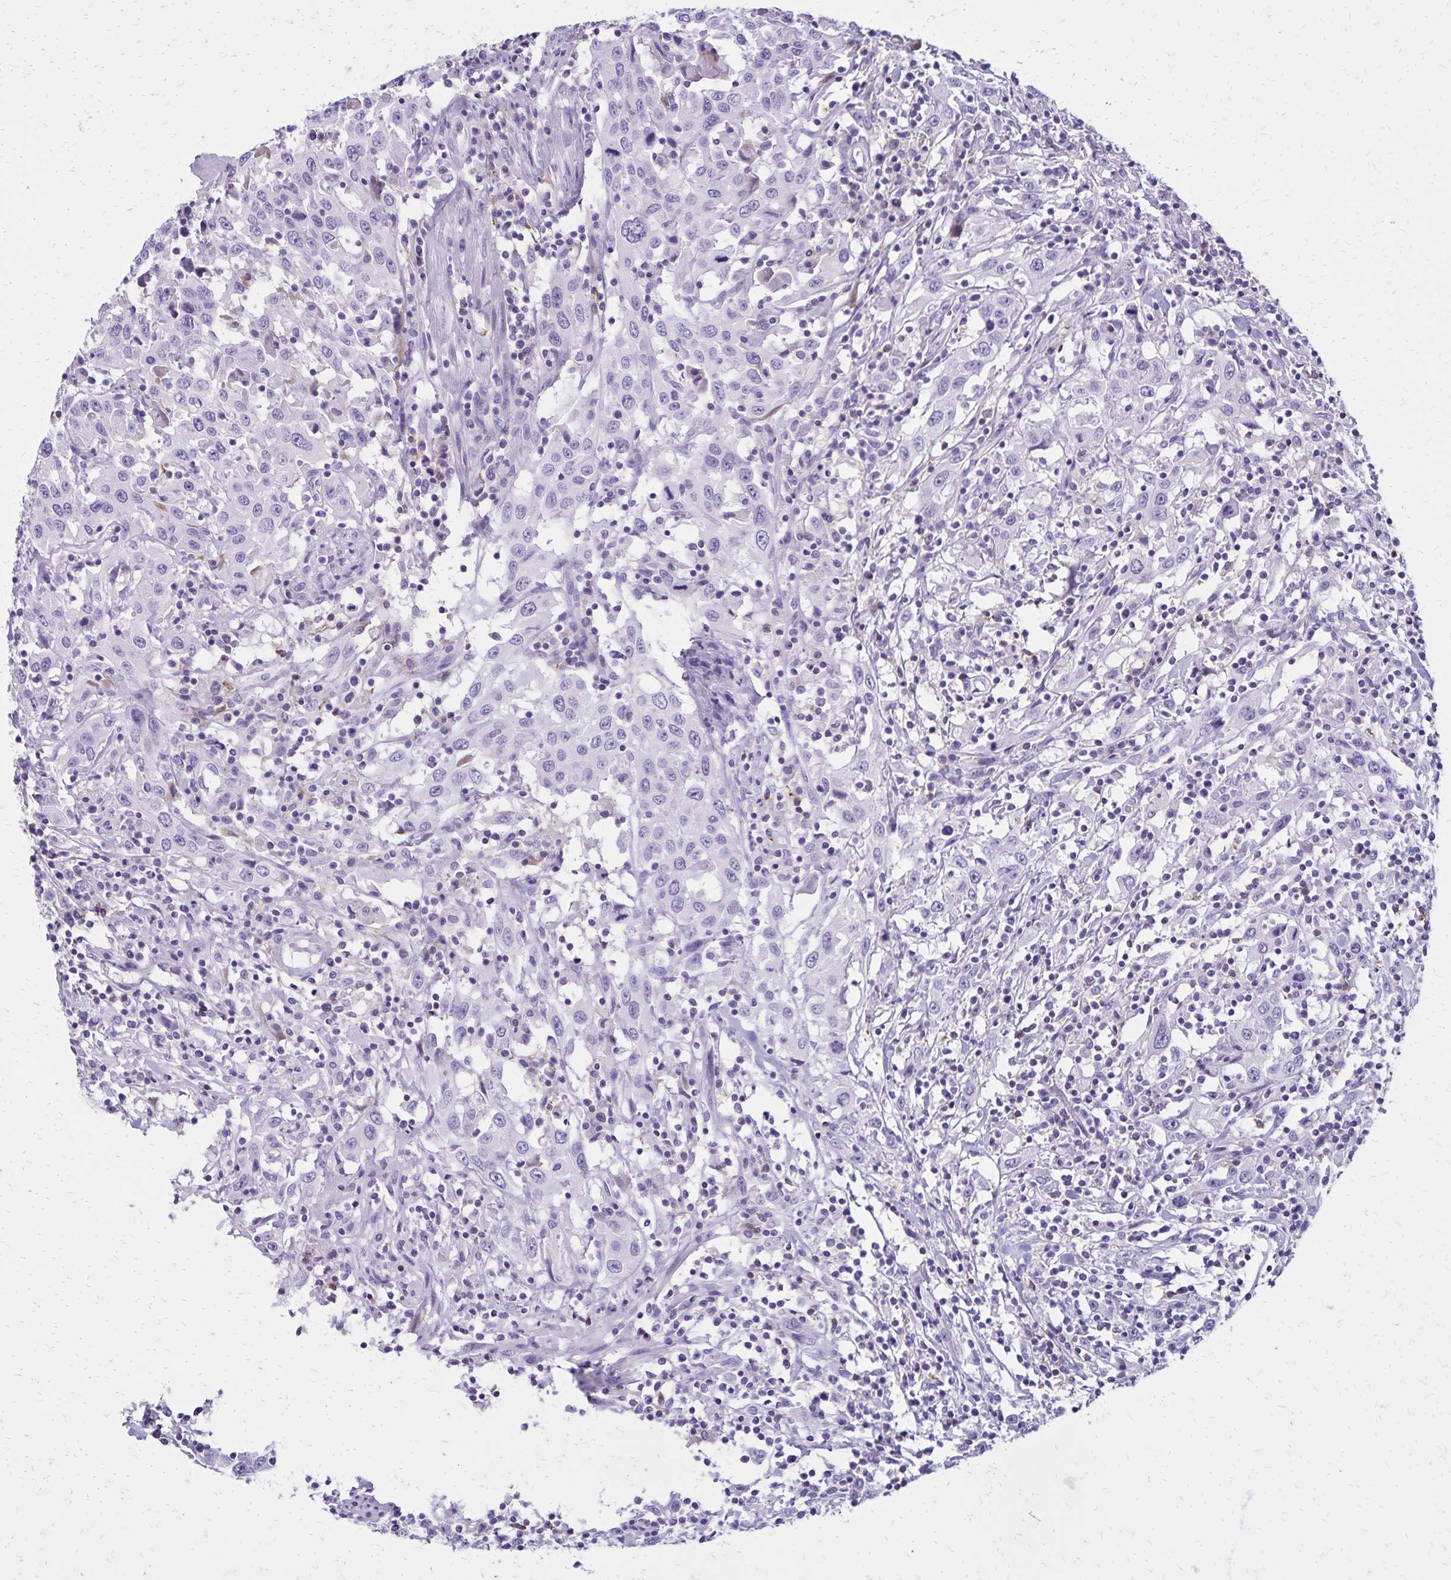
{"staining": {"intensity": "negative", "quantity": "none", "location": "none"}, "tissue": "urothelial cancer", "cell_type": "Tumor cells", "image_type": "cancer", "snomed": [{"axis": "morphology", "description": "Urothelial carcinoma, High grade"}, {"axis": "topography", "description": "Urinary bladder"}], "caption": "DAB (3,3'-diaminobenzidine) immunohistochemical staining of human urothelial cancer shows no significant expression in tumor cells.", "gene": "CD27", "patient": {"sex": "male", "age": 61}}